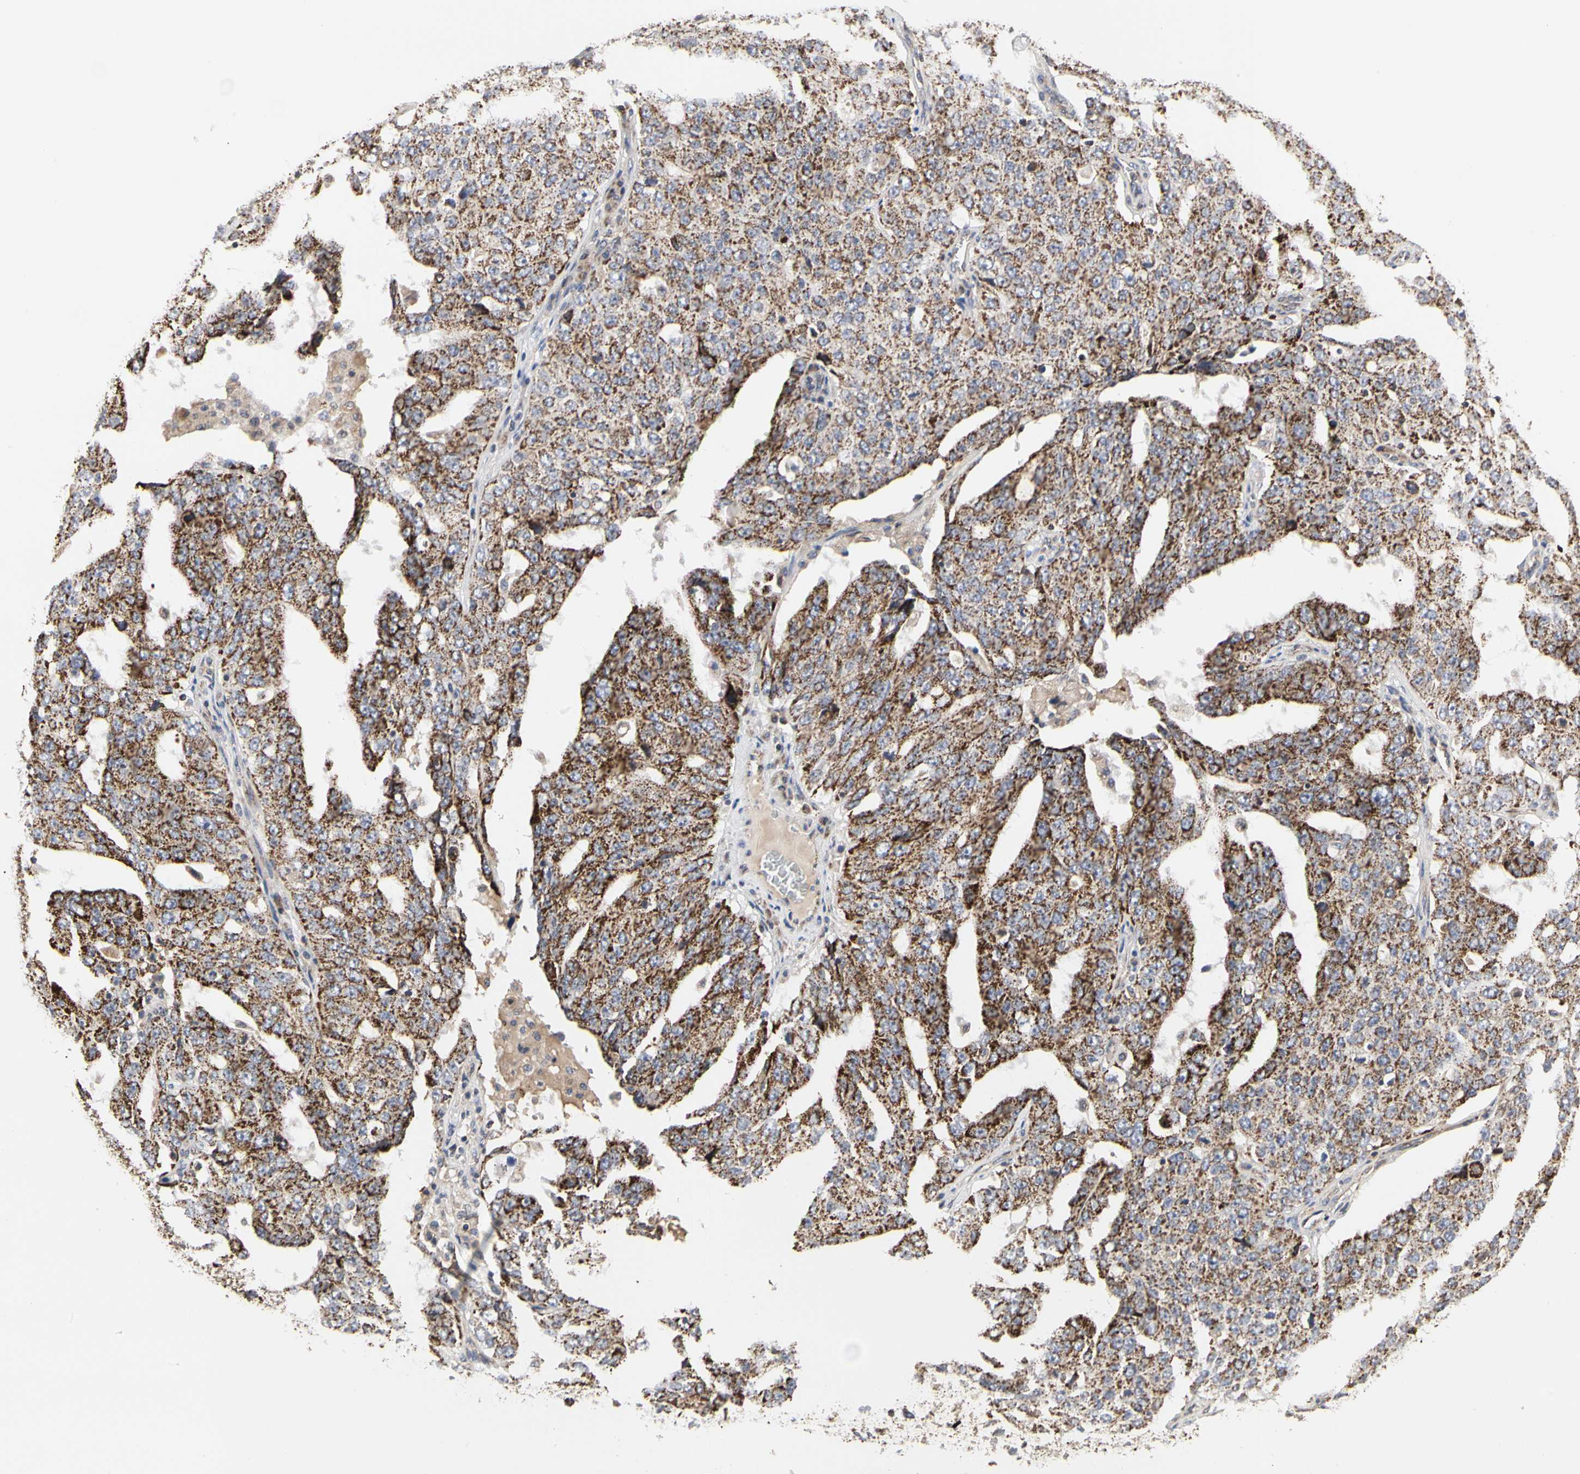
{"staining": {"intensity": "moderate", "quantity": ">75%", "location": "cytoplasmic/membranous"}, "tissue": "ovarian cancer", "cell_type": "Tumor cells", "image_type": "cancer", "snomed": [{"axis": "morphology", "description": "Carcinoma, endometroid"}, {"axis": "topography", "description": "Ovary"}], "caption": "Immunohistochemical staining of ovarian cancer shows medium levels of moderate cytoplasmic/membranous protein staining in about >75% of tumor cells.", "gene": "TSKU", "patient": {"sex": "female", "age": 62}}